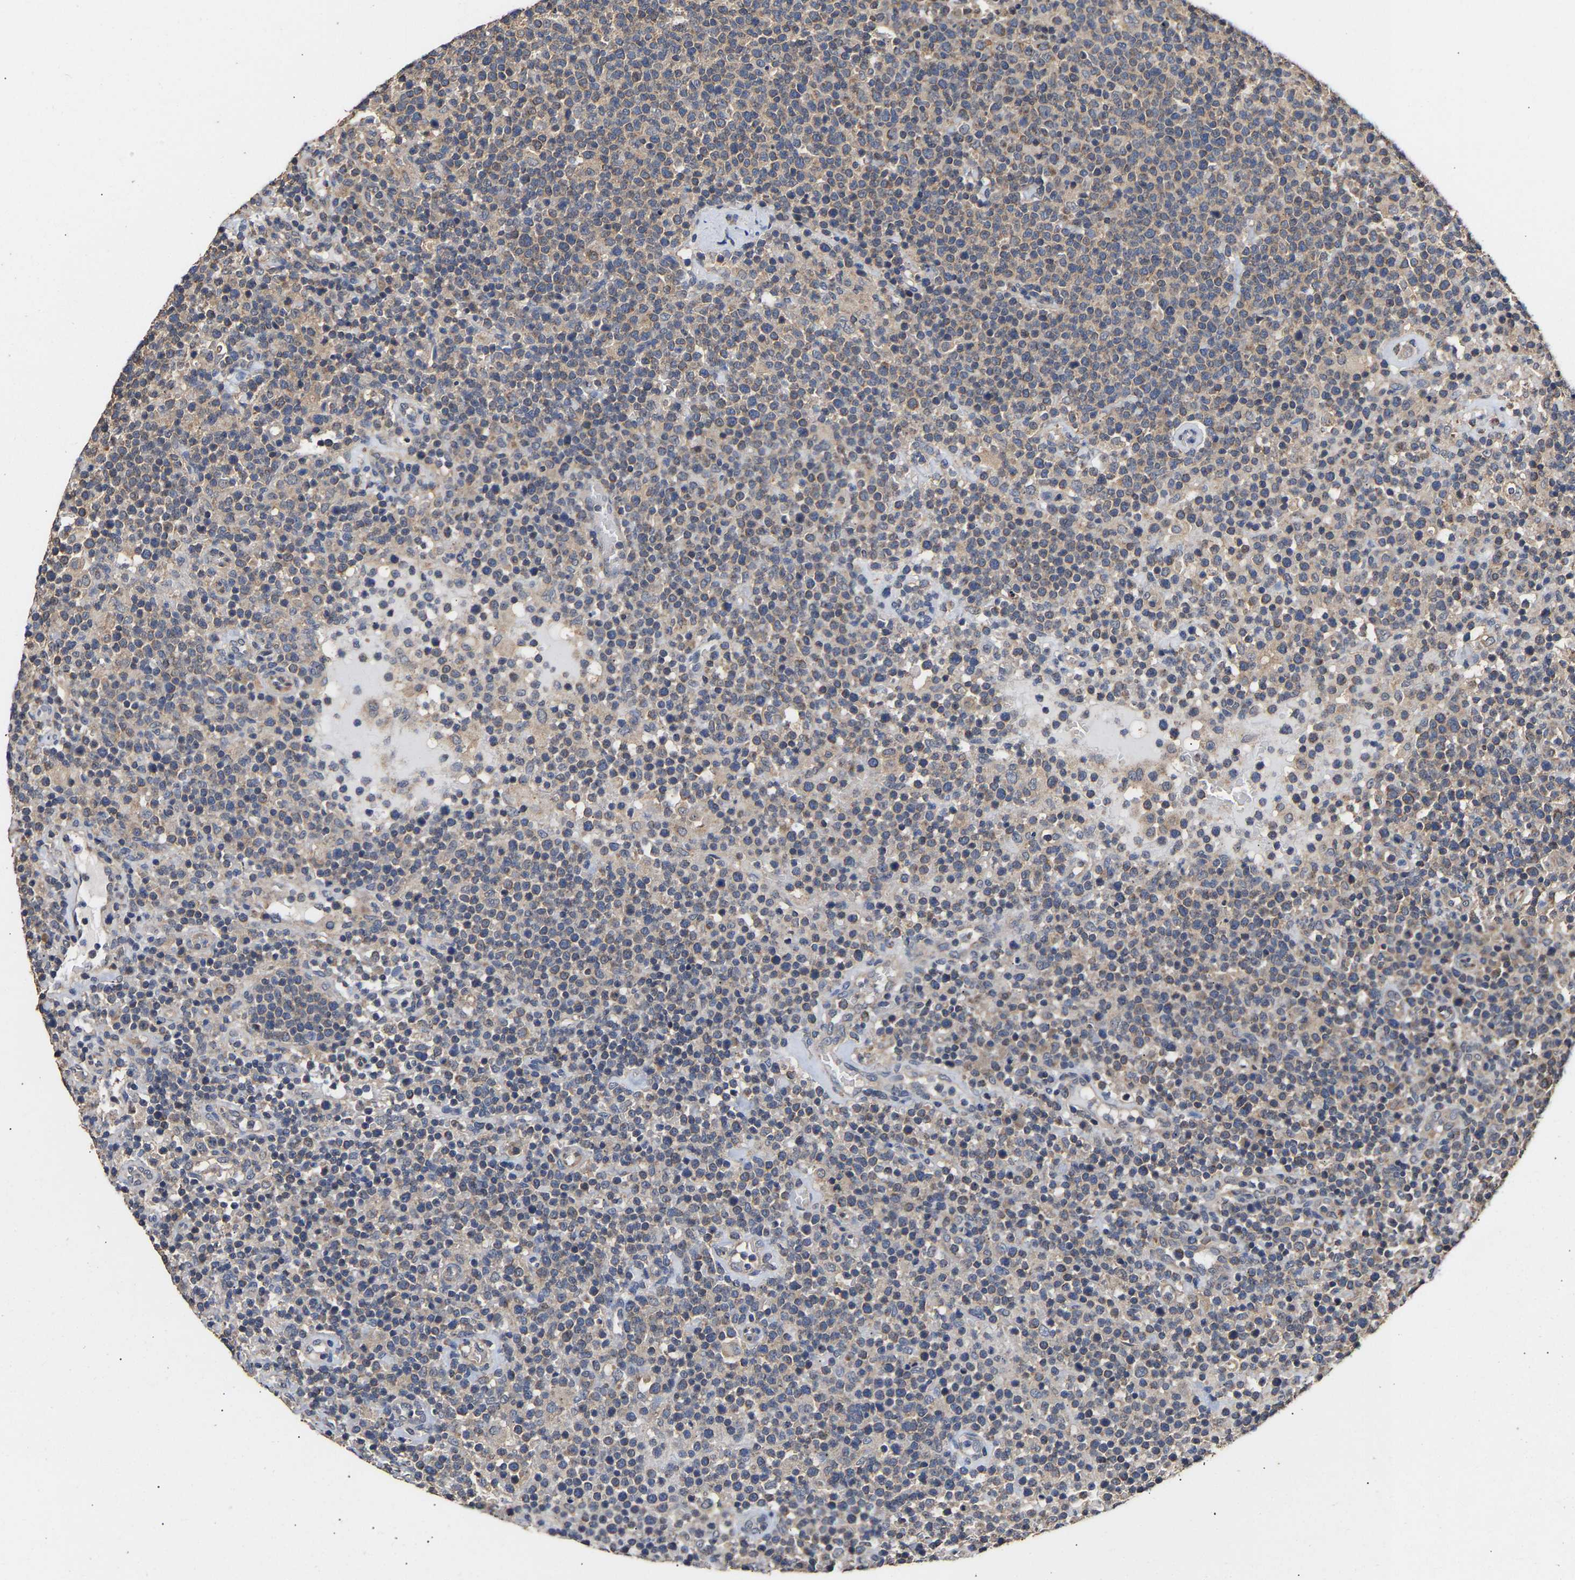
{"staining": {"intensity": "weak", "quantity": "<25%", "location": "cytoplasmic/membranous"}, "tissue": "lymphoma", "cell_type": "Tumor cells", "image_type": "cancer", "snomed": [{"axis": "morphology", "description": "Malignant lymphoma, non-Hodgkin's type, High grade"}, {"axis": "topography", "description": "Lymph node"}], "caption": "A histopathology image of human lymphoma is negative for staining in tumor cells.", "gene": "ZNF26", "patient": {"sex": "male", "age": 61}}